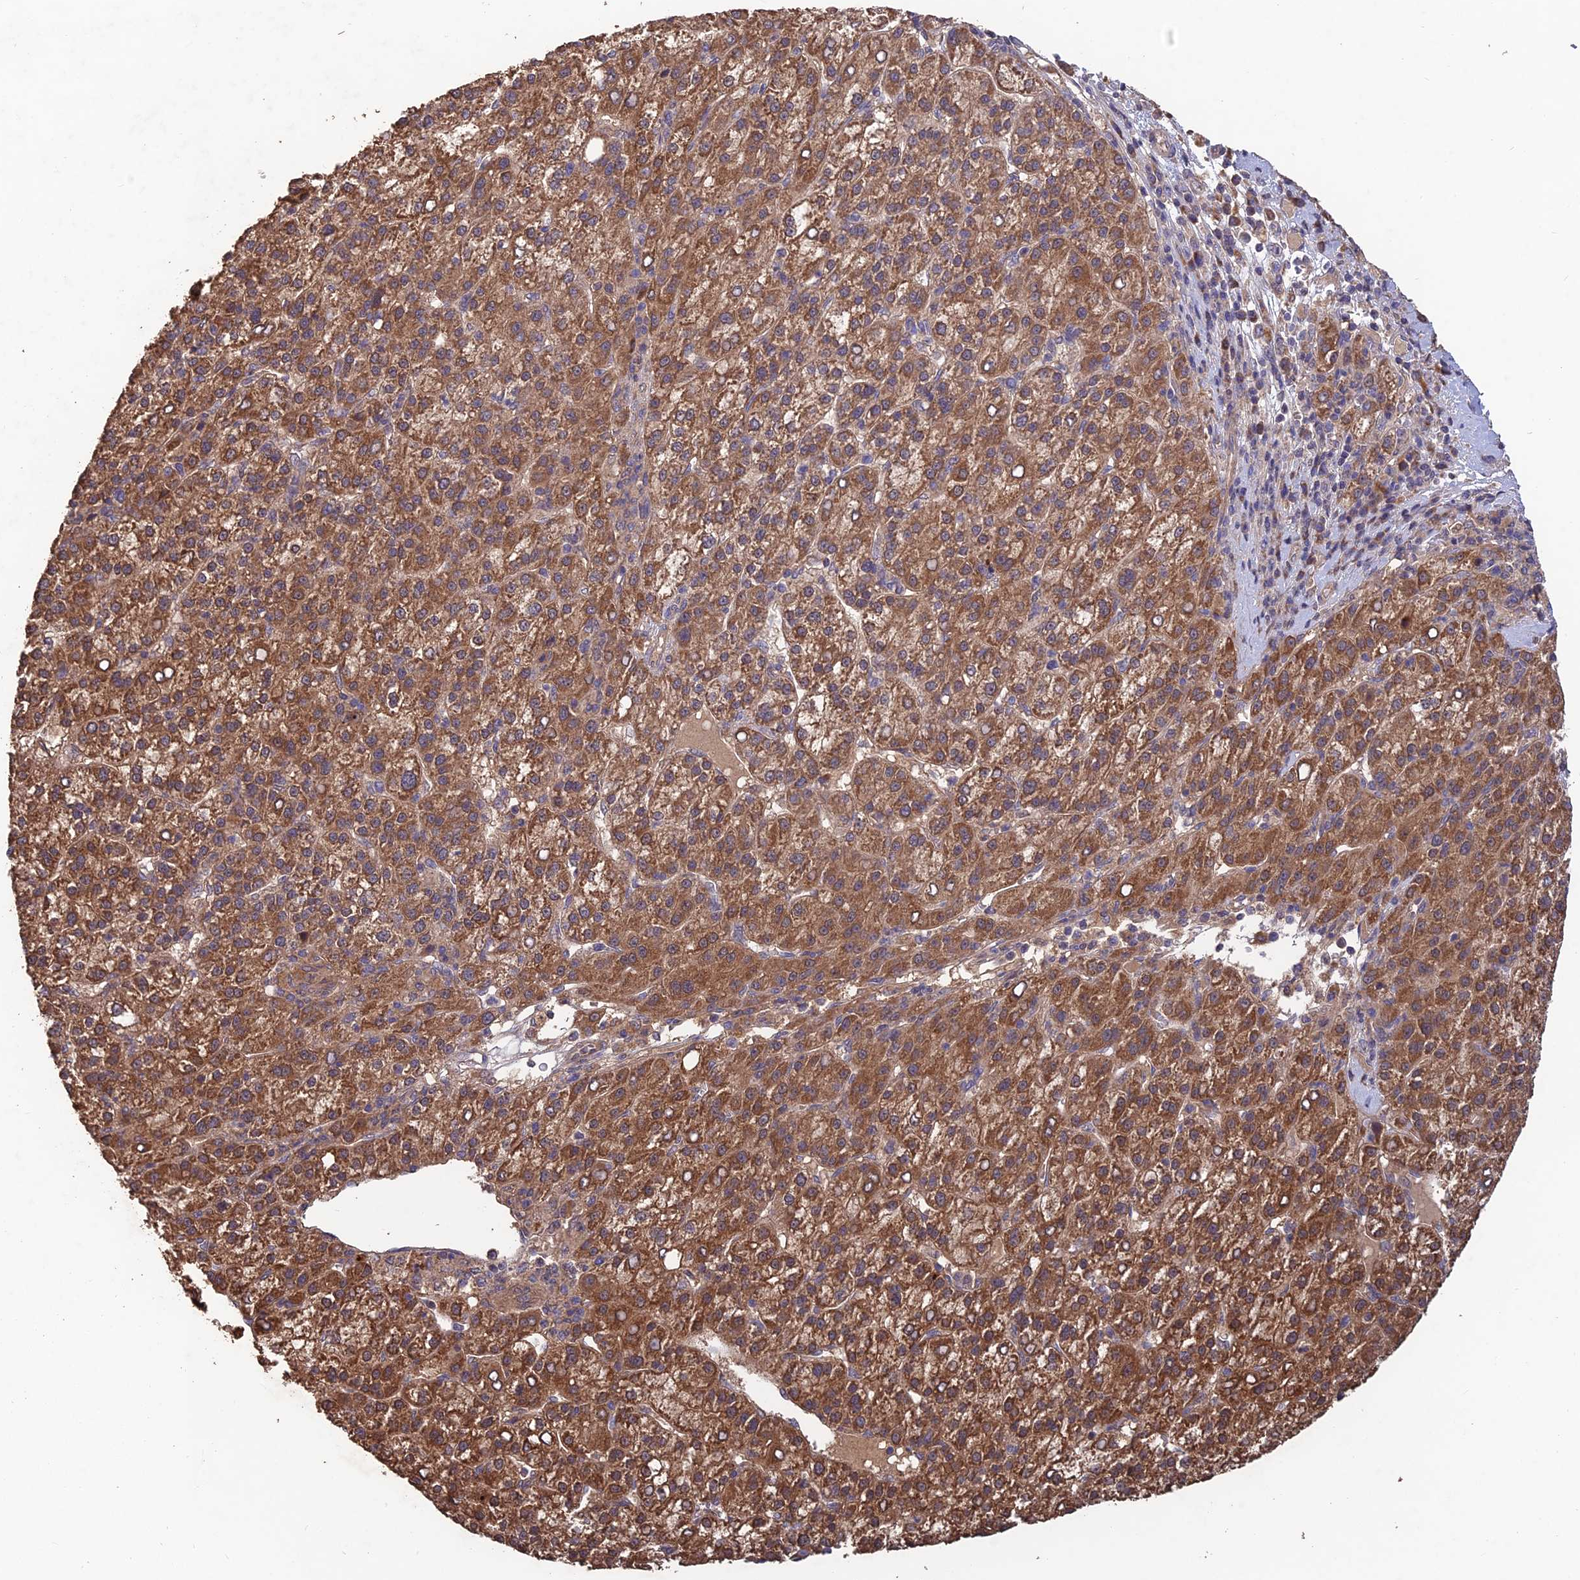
{"staining": {"intensity": "moderate", "quantity": ">75%", "location": "cytoplasmic/membranous"}, "tissue": "liver cancer", "cell_type": "Tumor cells", "image_type": "cancer", "snomed": [{"axis": "morphology", "description": "Carcinoma, Hepatocellular, NOS"}, {"axis": "topography", "description": "Liver"}], "caption": "Immunohistochemistry (IHC) of liver cancer demonstrates medium levels of moderate cytoplasmic/membranous expression in approximately >75% of tumor cells. (Stains: DAB in brown, nuclei in blue, Microscopy: brightfield microscopy at high magnification).", "gene": "SHISA5", "patient": {"sex": "female", "age": 58}}